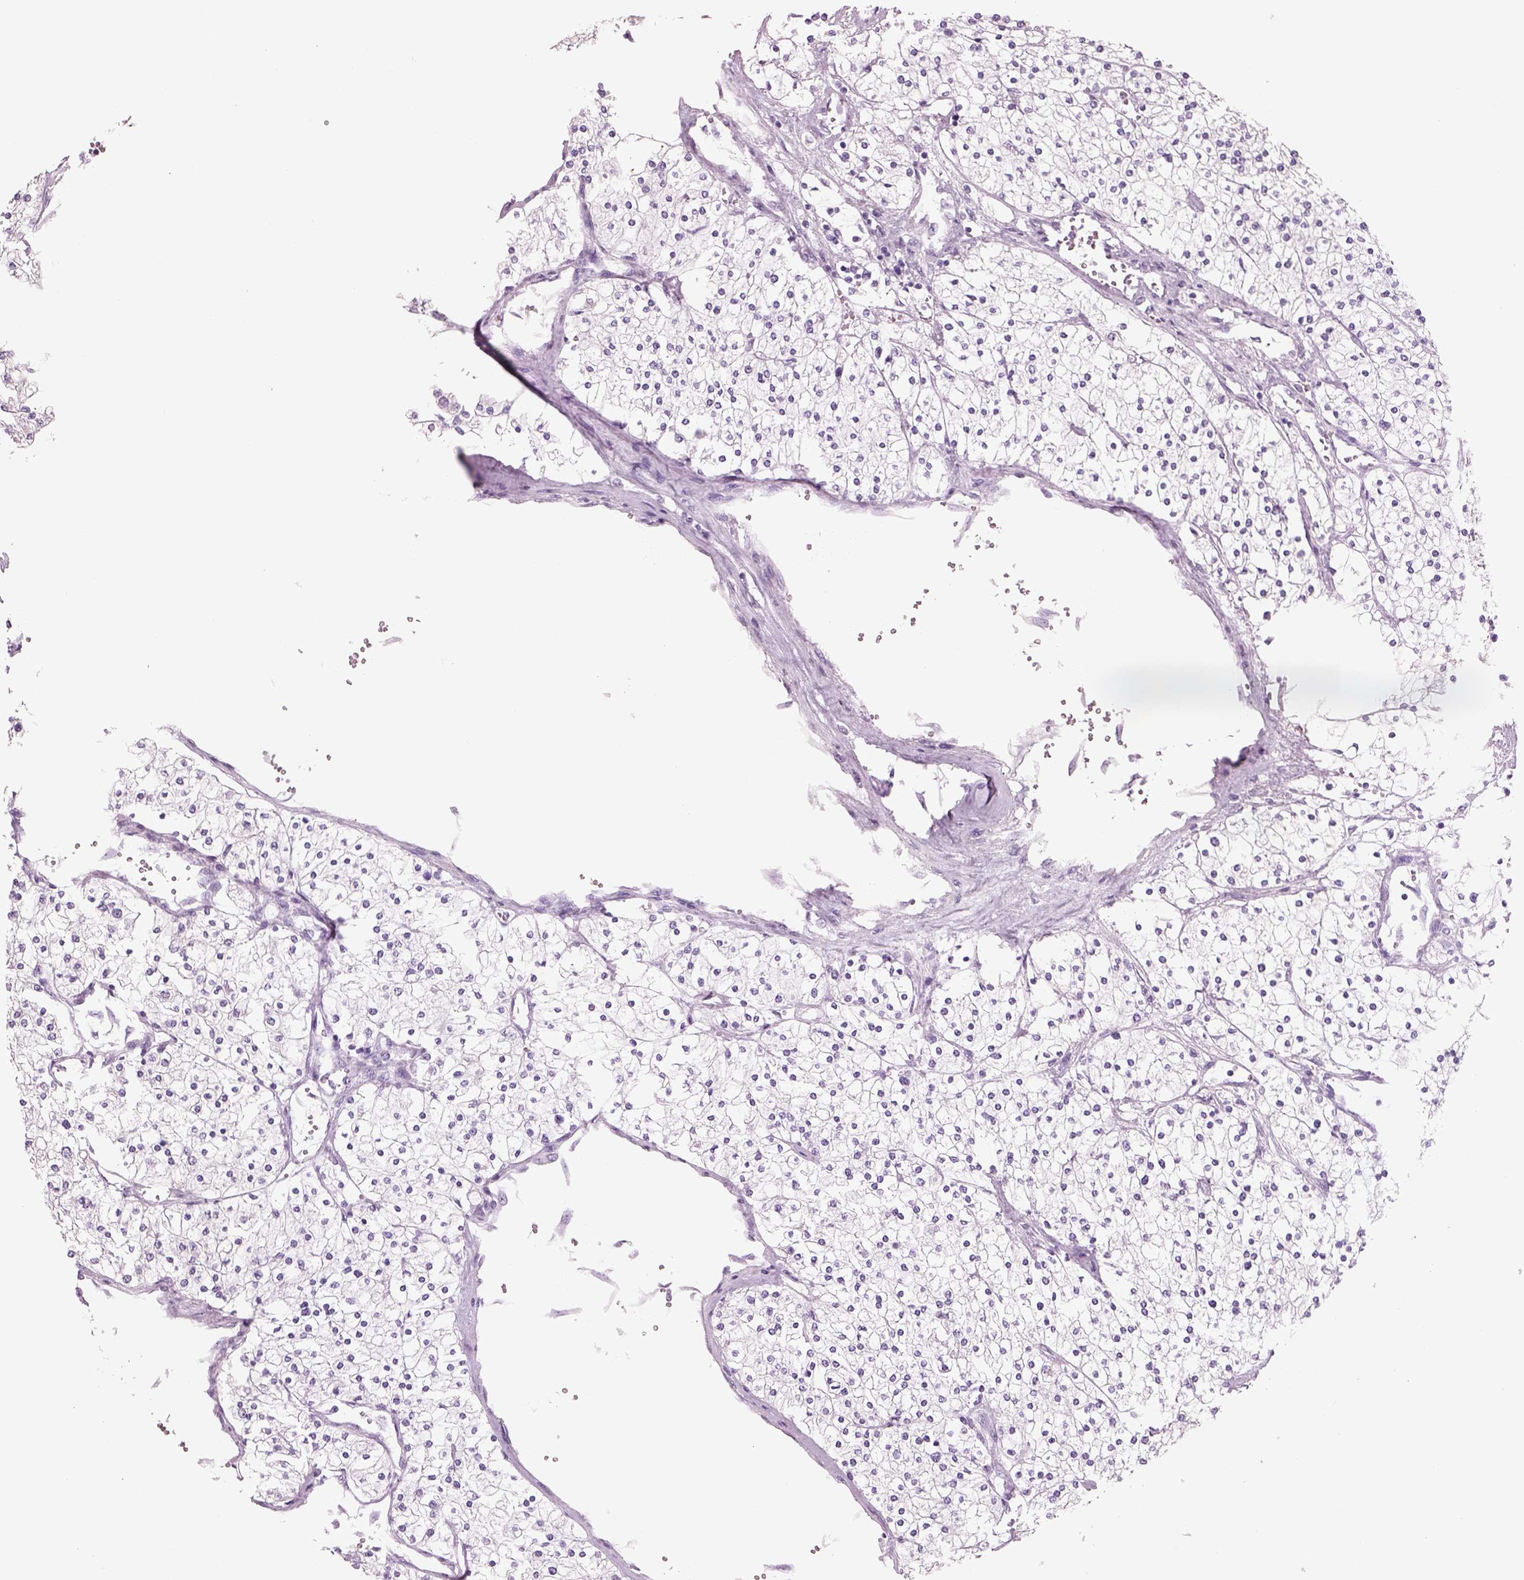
{"staining": {"intensity": "negative", "quantity": "none", "location": "none"}, "tissue": "renal cancer", "cell_type": "Tumor cells", "image_type": "cancer", "snomed": [{"axis": "morphology", "description": "Adenocarcinoma, NOS"}, {"axis": "topography", "description": "Kidney"}], "caption": "IHC image of renal cancer stained for a protein (brown), which shows no positivity in tumor cells. The staining was performed using DAB (3,3'-diaminobenzidine) to visualize the protein expression in brown, while the nuclei were stained in blue with hematoxylin (Magnification: 20x).", "gene": "RHO", "patient": {"sex": "male", "age": 80}}